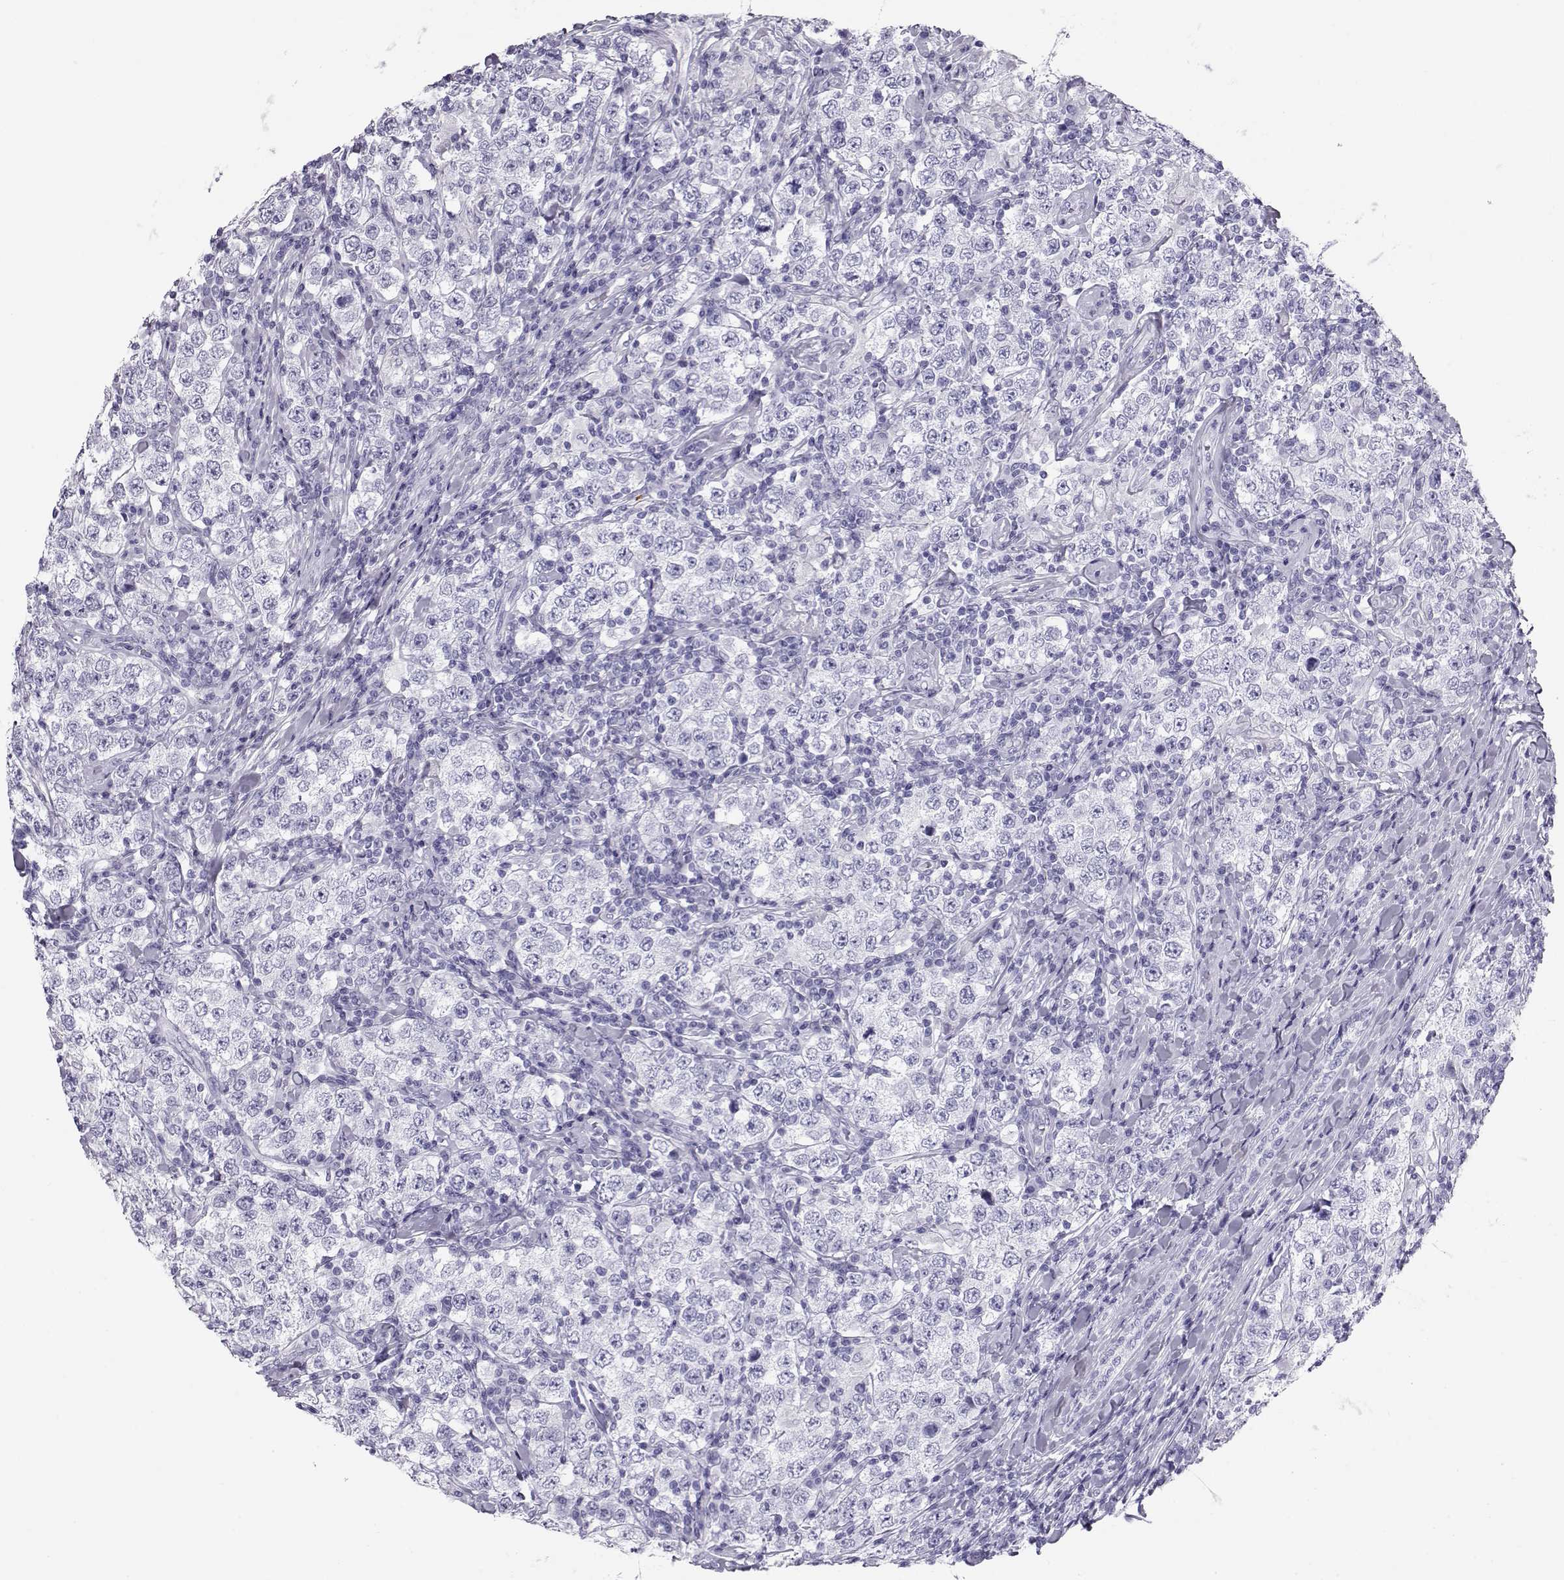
{"staining": {"intensity": "negative", "quantity": "none", "location": "none"}, "tissue": "testis cancer", "cell_type": "Tumor cells", "image_type": "cancer", "snomed": [{"axis": "morphology", "description": "Seminoma, NOS"}, {"axis": "morphology", "description": "Carcinoma, Embryonal, NOS"}, {"axis": "topography", "description": "Testis"}], "caption": "Protein analysis of testis cancer (seminoma) shows no significant expression in tumor cells. Nuclei are stained in blue.", "gene": "RD3", "patient": {"sex": "male", "age": 41}}